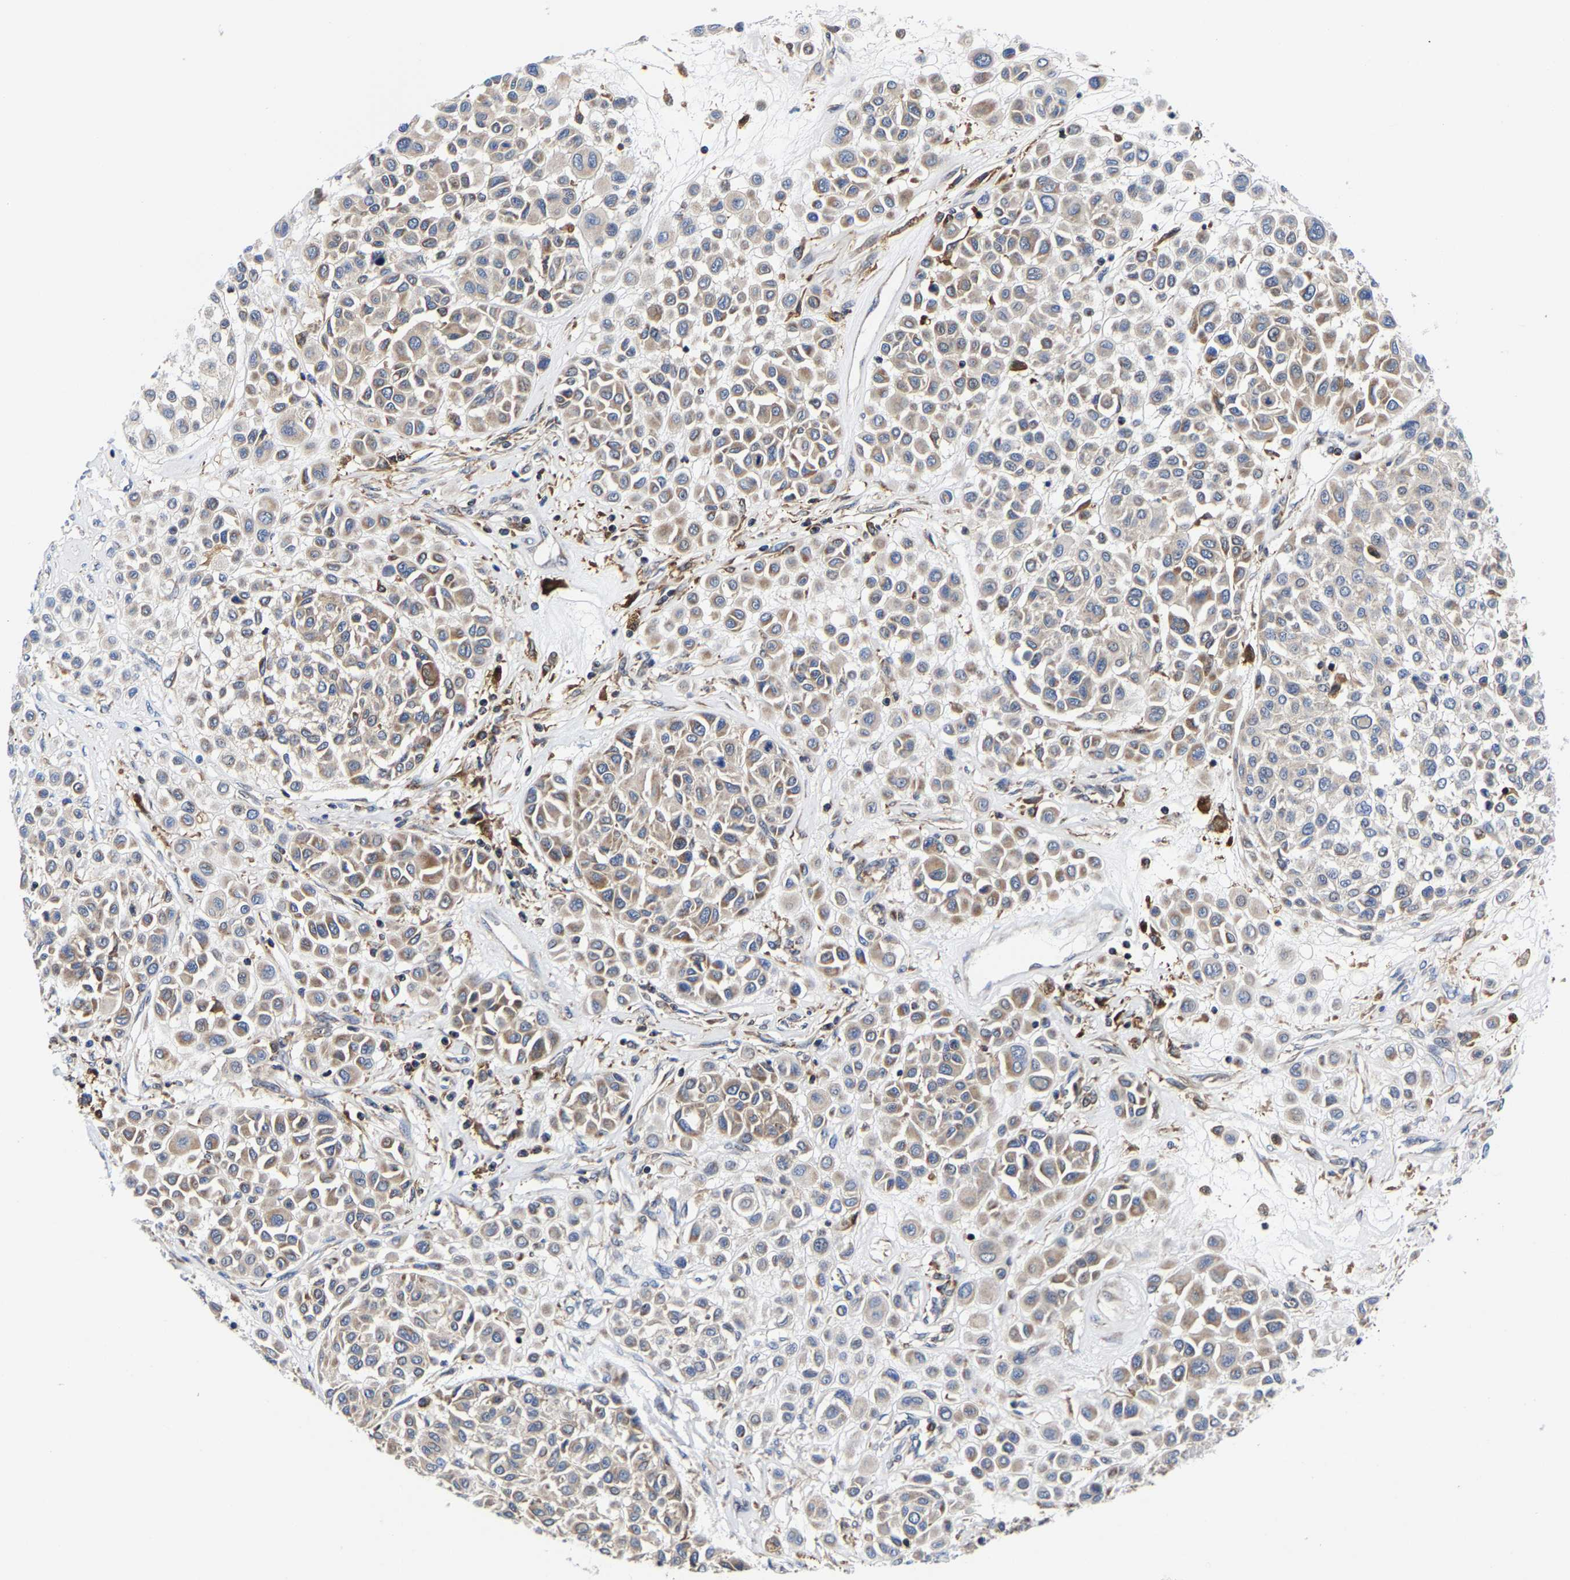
{"staining": {"intensity": "weak", "quantity": "25%-75%", "location": "cytoplasmic/membranous"}, "tissue": "melanoma", "cell_type": "Tumor cells", "image_type": "cancer", "snomed": [{"axis": "morphology", "description": "Malignant melanoma, Metastatic site"}, {"axis": "topography", "description": "Soft tissue"}], "caption": "A brown stain shows weak cytoplasmic/membranous expression of a protein in human melanoma tumor cells.", "gene": "PFKFB3", "patient": {"sex": "male", "age": 41}}